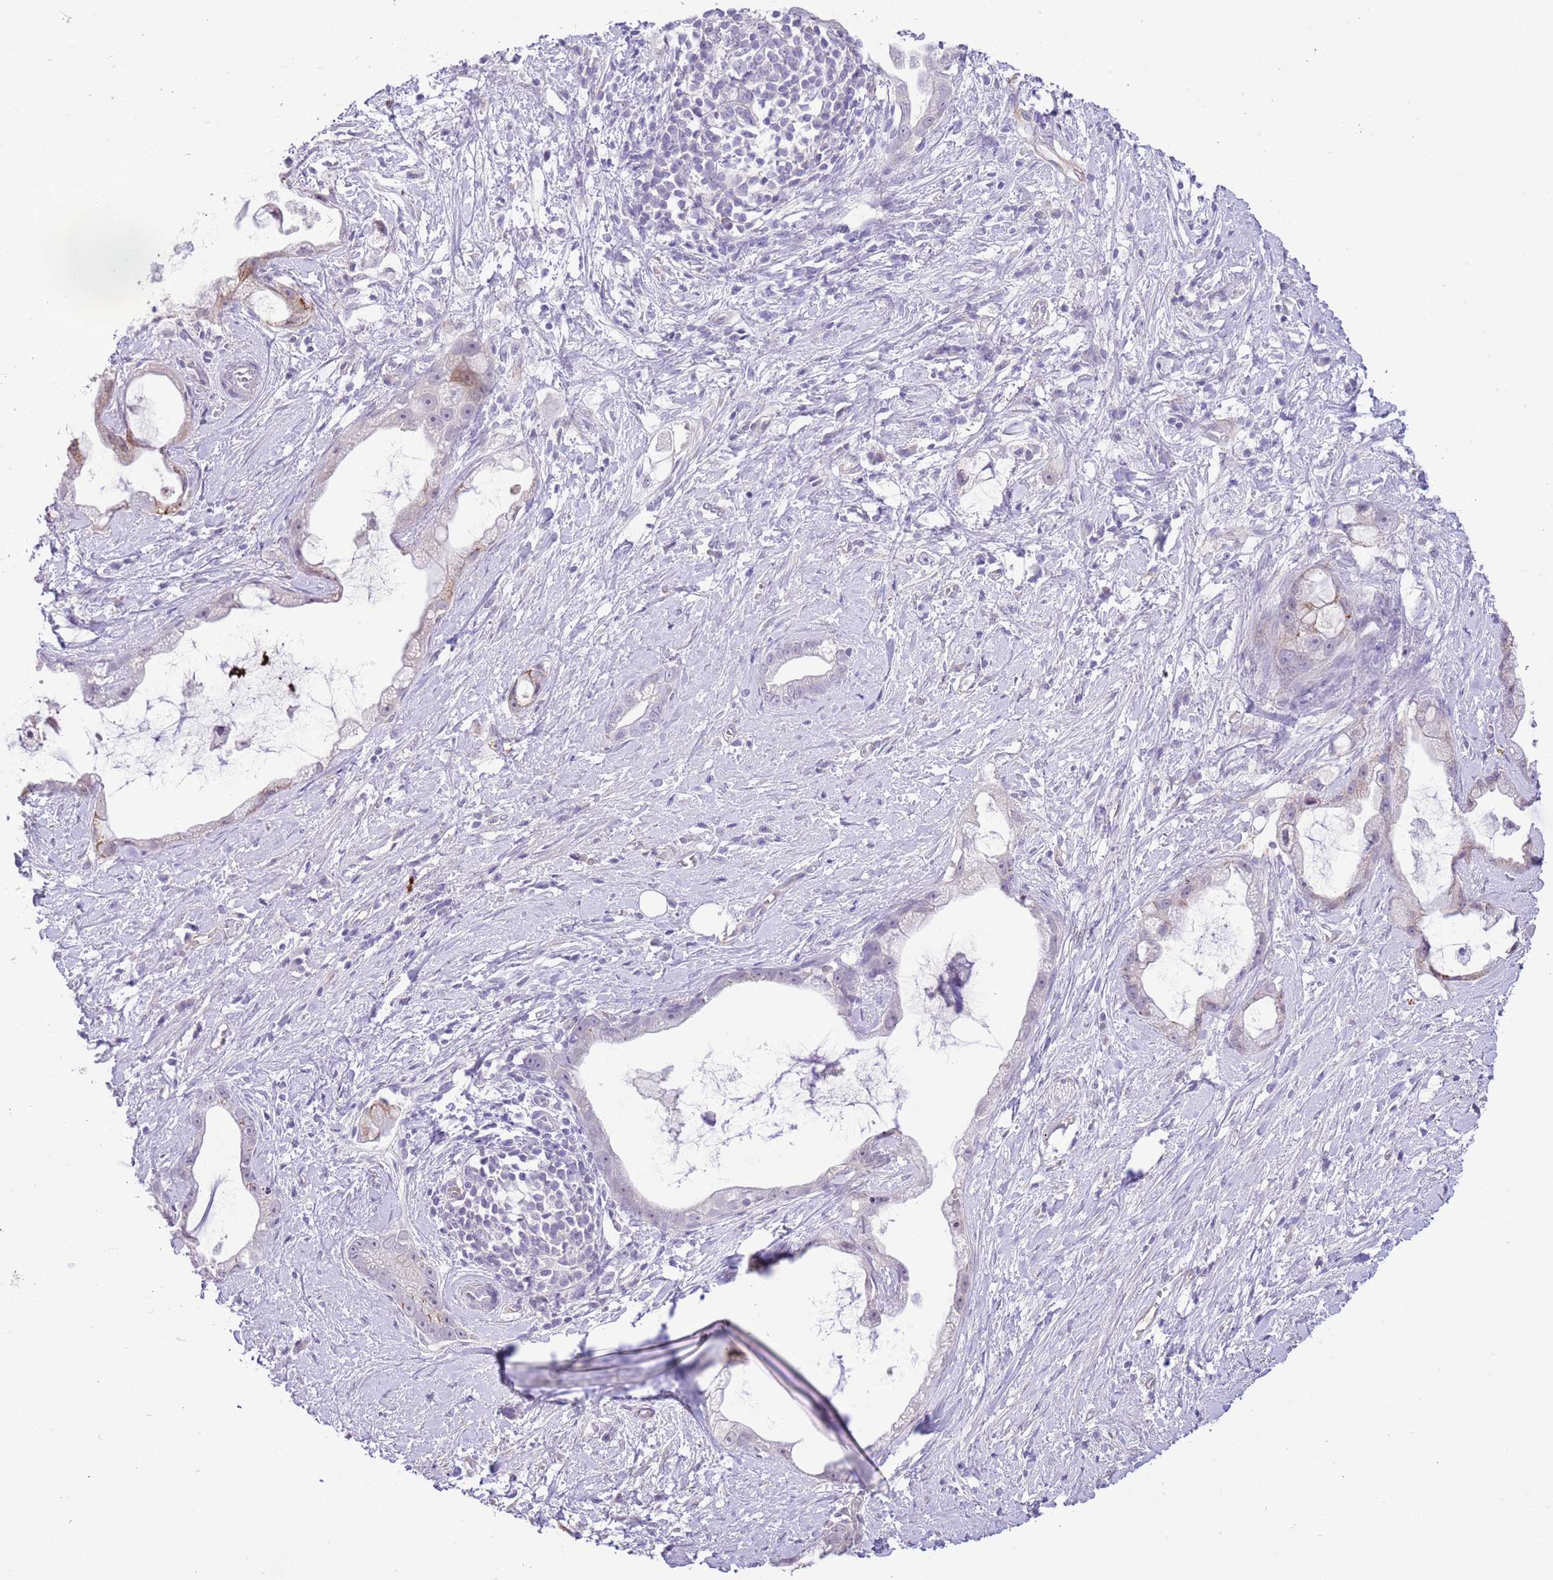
{"staining": {"intensity": "negative", "quantity": "none", "location": "none"}, "tissue": "stomach cancer", "cell_type": "Tumor cells", "image_type": "cancer", "snomed": [{"axis": "morphology", "description": "Adenocarcinoma, NOS"}, {"axis": "topography", "description": "Stomach"}], "caption": "DAB (3,3'-diaminobenzidine) immunohistochemical staining of human stomach cancer reveals no significant staining in tumor cells. Nuclei are stained in blue.", "gene": "MIDN", "patient": {"sex": "male", "age": 55}}